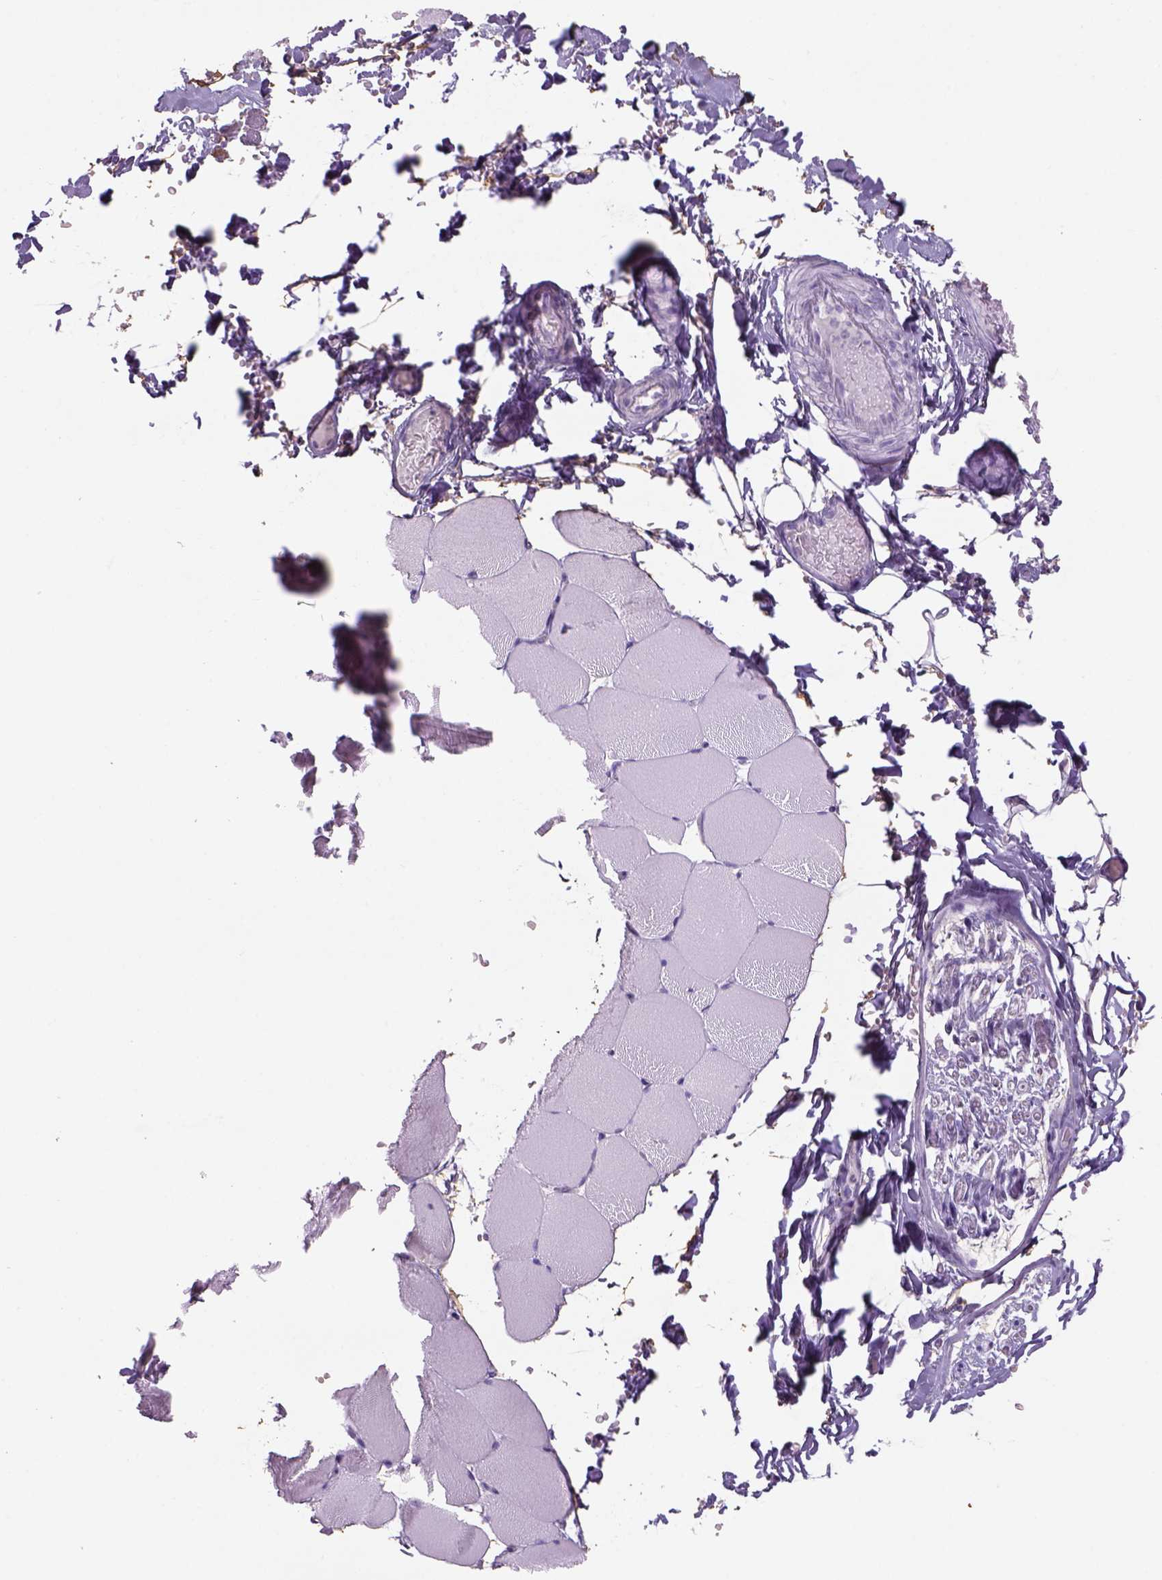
{"staining": {"intensity": "negative", "quantity": "none", "location": "none"}, "tissue": "skeletal muscle", "cell_type": "Myocytes", "image_type": "normal", "snomed": [{"axis": "morphology", "description": "Normal tissue, NOS"}, {"axis": "topography", "description": "Skeletal muscle"}], "caption": "Myocytes are negative for brown protein staining in normal skeletal muscle. (Brightfield microscopy of DAB (3,3'-diaminobenzidine) immunohistochemistry at high magnification).", "gene": "NAALAD2", "patient": {"sex": "female", "age": 37}}